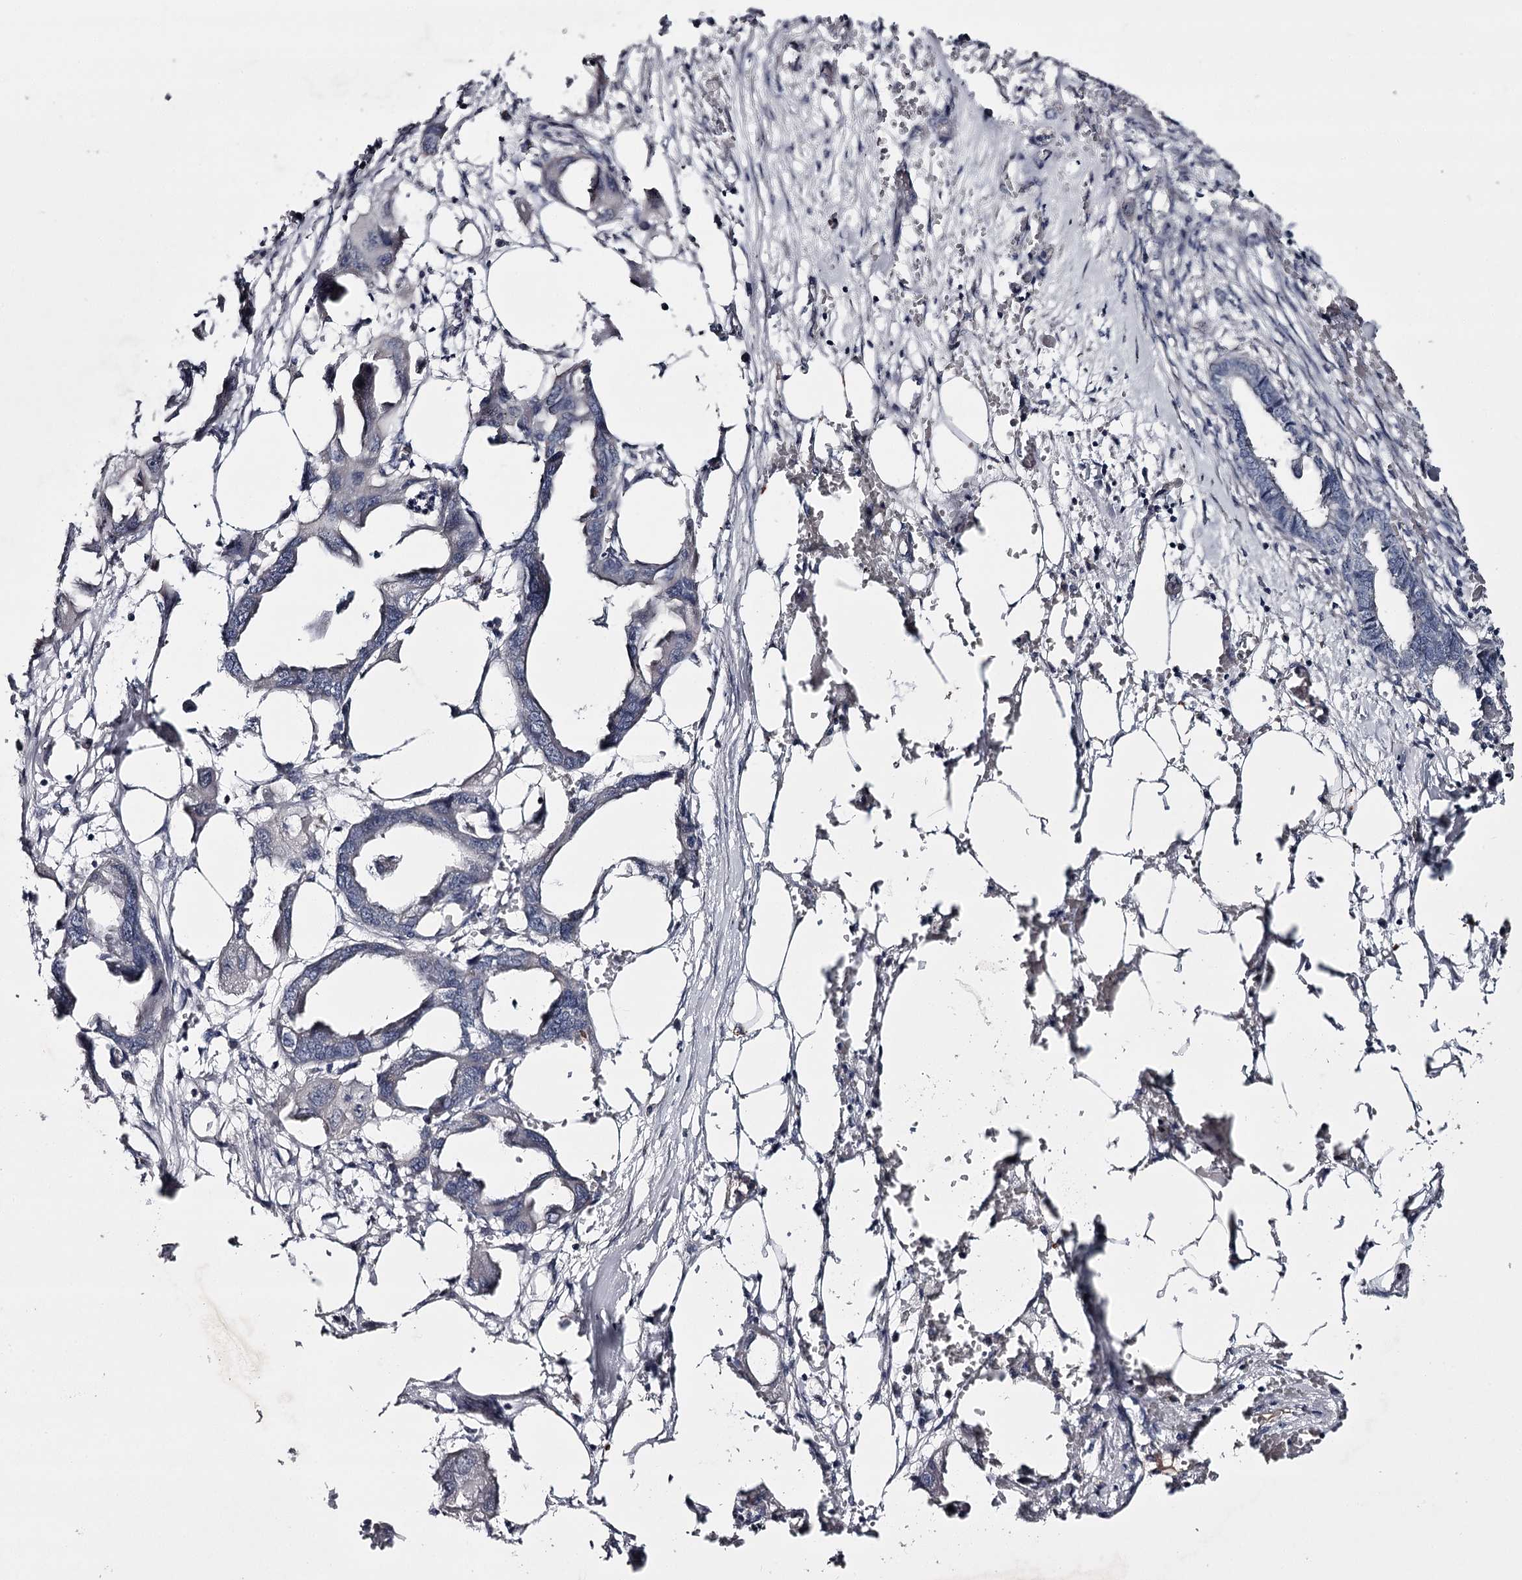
{"staining": {"intensity": "negative", "quantity": "none", "location": "none"}, "tissue": "endometrial cancer", "cell_type": "Tumor cells", "image_type": "cancer", "snomed": [{"axis": "morphology", "description": "Adenocarcinoma, NOS"}, {"axis": "morphology", "description": "Adenocarcinoma, metastatic, NOS"}, {"axis": "topography", "description": "Adipose tissue"}, {"axis": "topography", "description": "Endometrium"}], "caption": "Photomicrograph shows no significant protein positivity in tumor cells of metastatic adenocarcinoma (endometrial). The staining is performed using DAB brown chromogen with nuclei counter-stained in using hematoxylin.", "gene": "FDXACB1", "patient": {"sex": "female", "age": 67}}